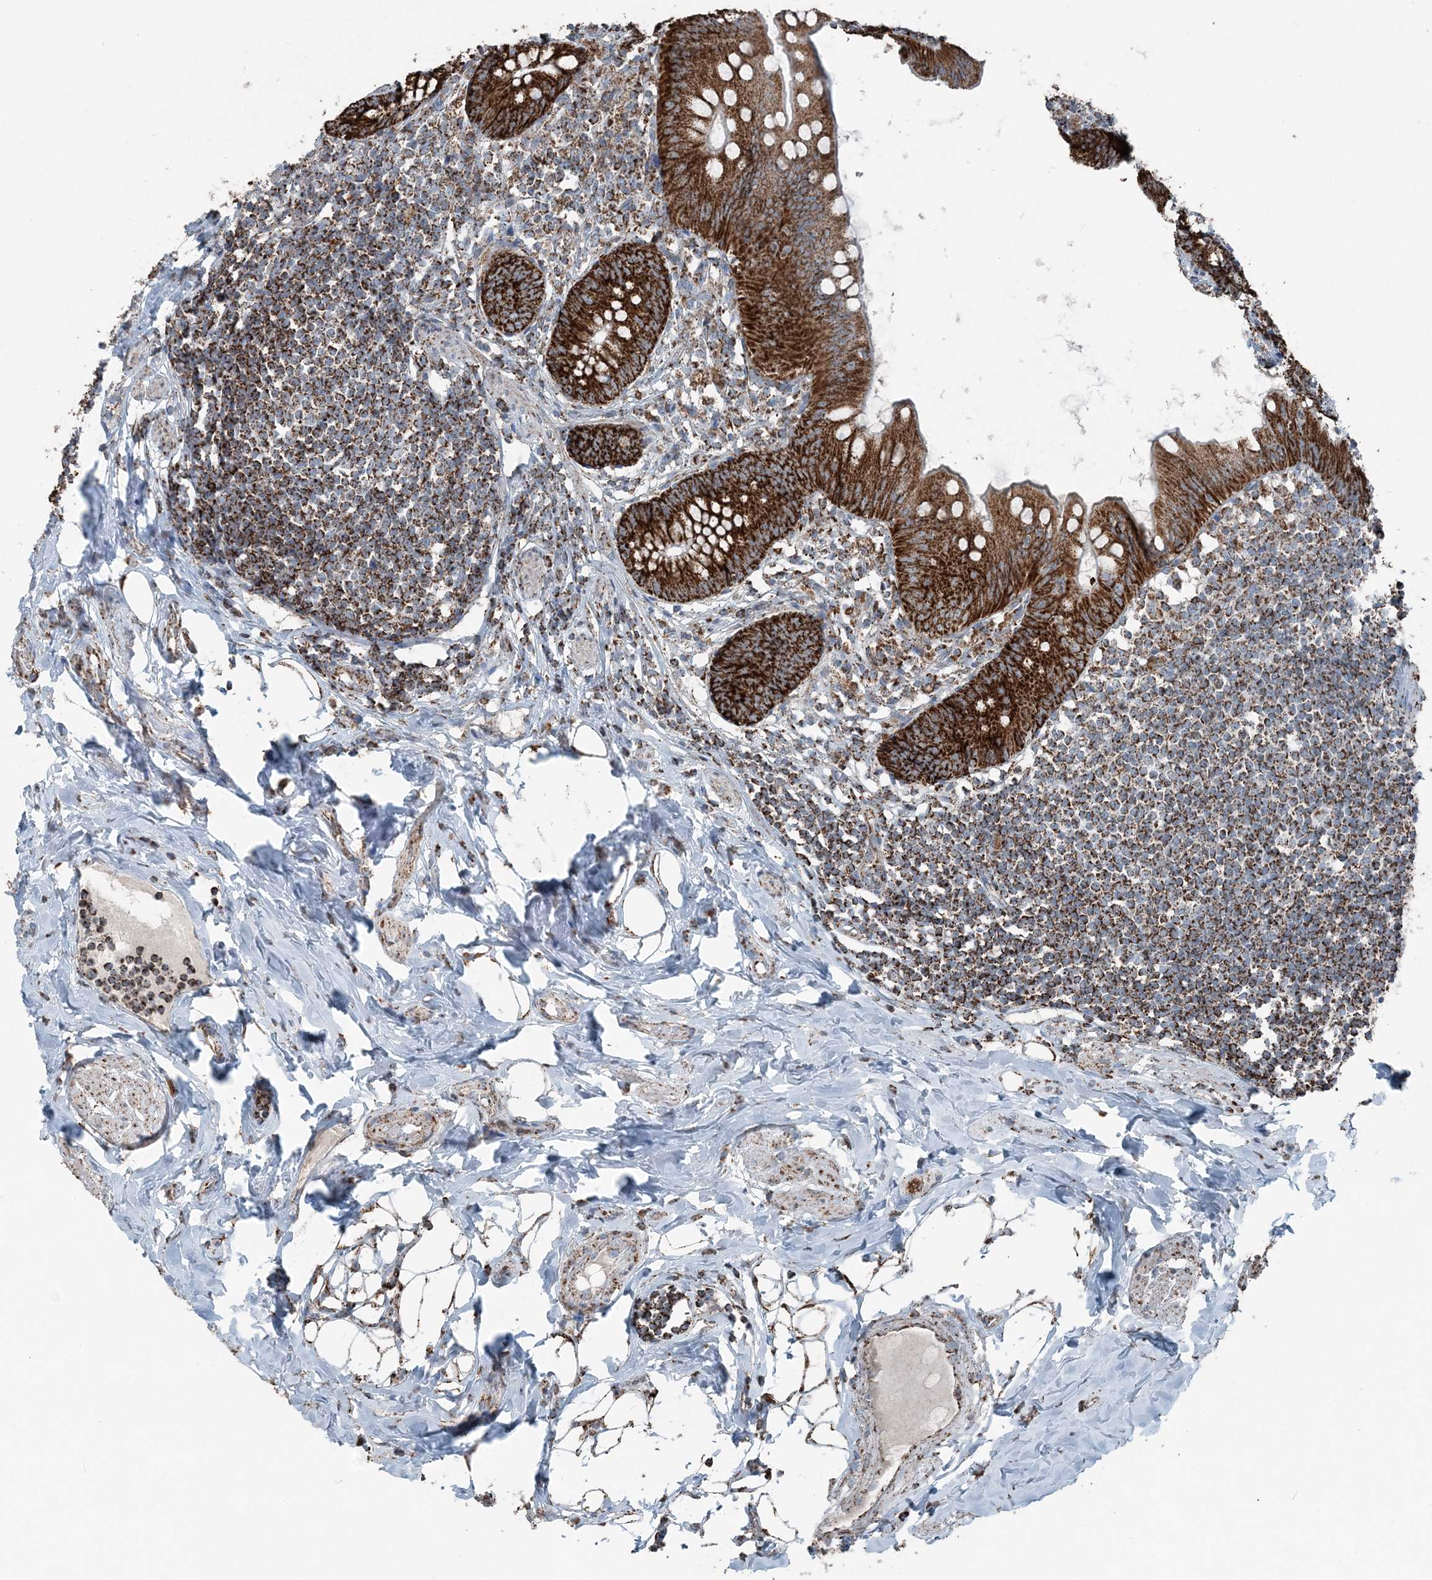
{"staining": {"intensity": "strong", "quantity": ">75%", "location": "cytoplasmic/membranous"}, "tissue": "appendix", "cell_type": "Glandular cells", "image_type": "normal", "snomed": [{"axis": "morphology", "description": "Normal tissue, NOS"}, {"axis": "topography", "description": "Appendix"}], "caption": "Protein analysis of benign appendix exhibits strong cytoplasmic/membranous expression in approximately >75% of glandular cells.", "gene": "SUCLG1", "patient": {"sex": "female", "age": 62}}